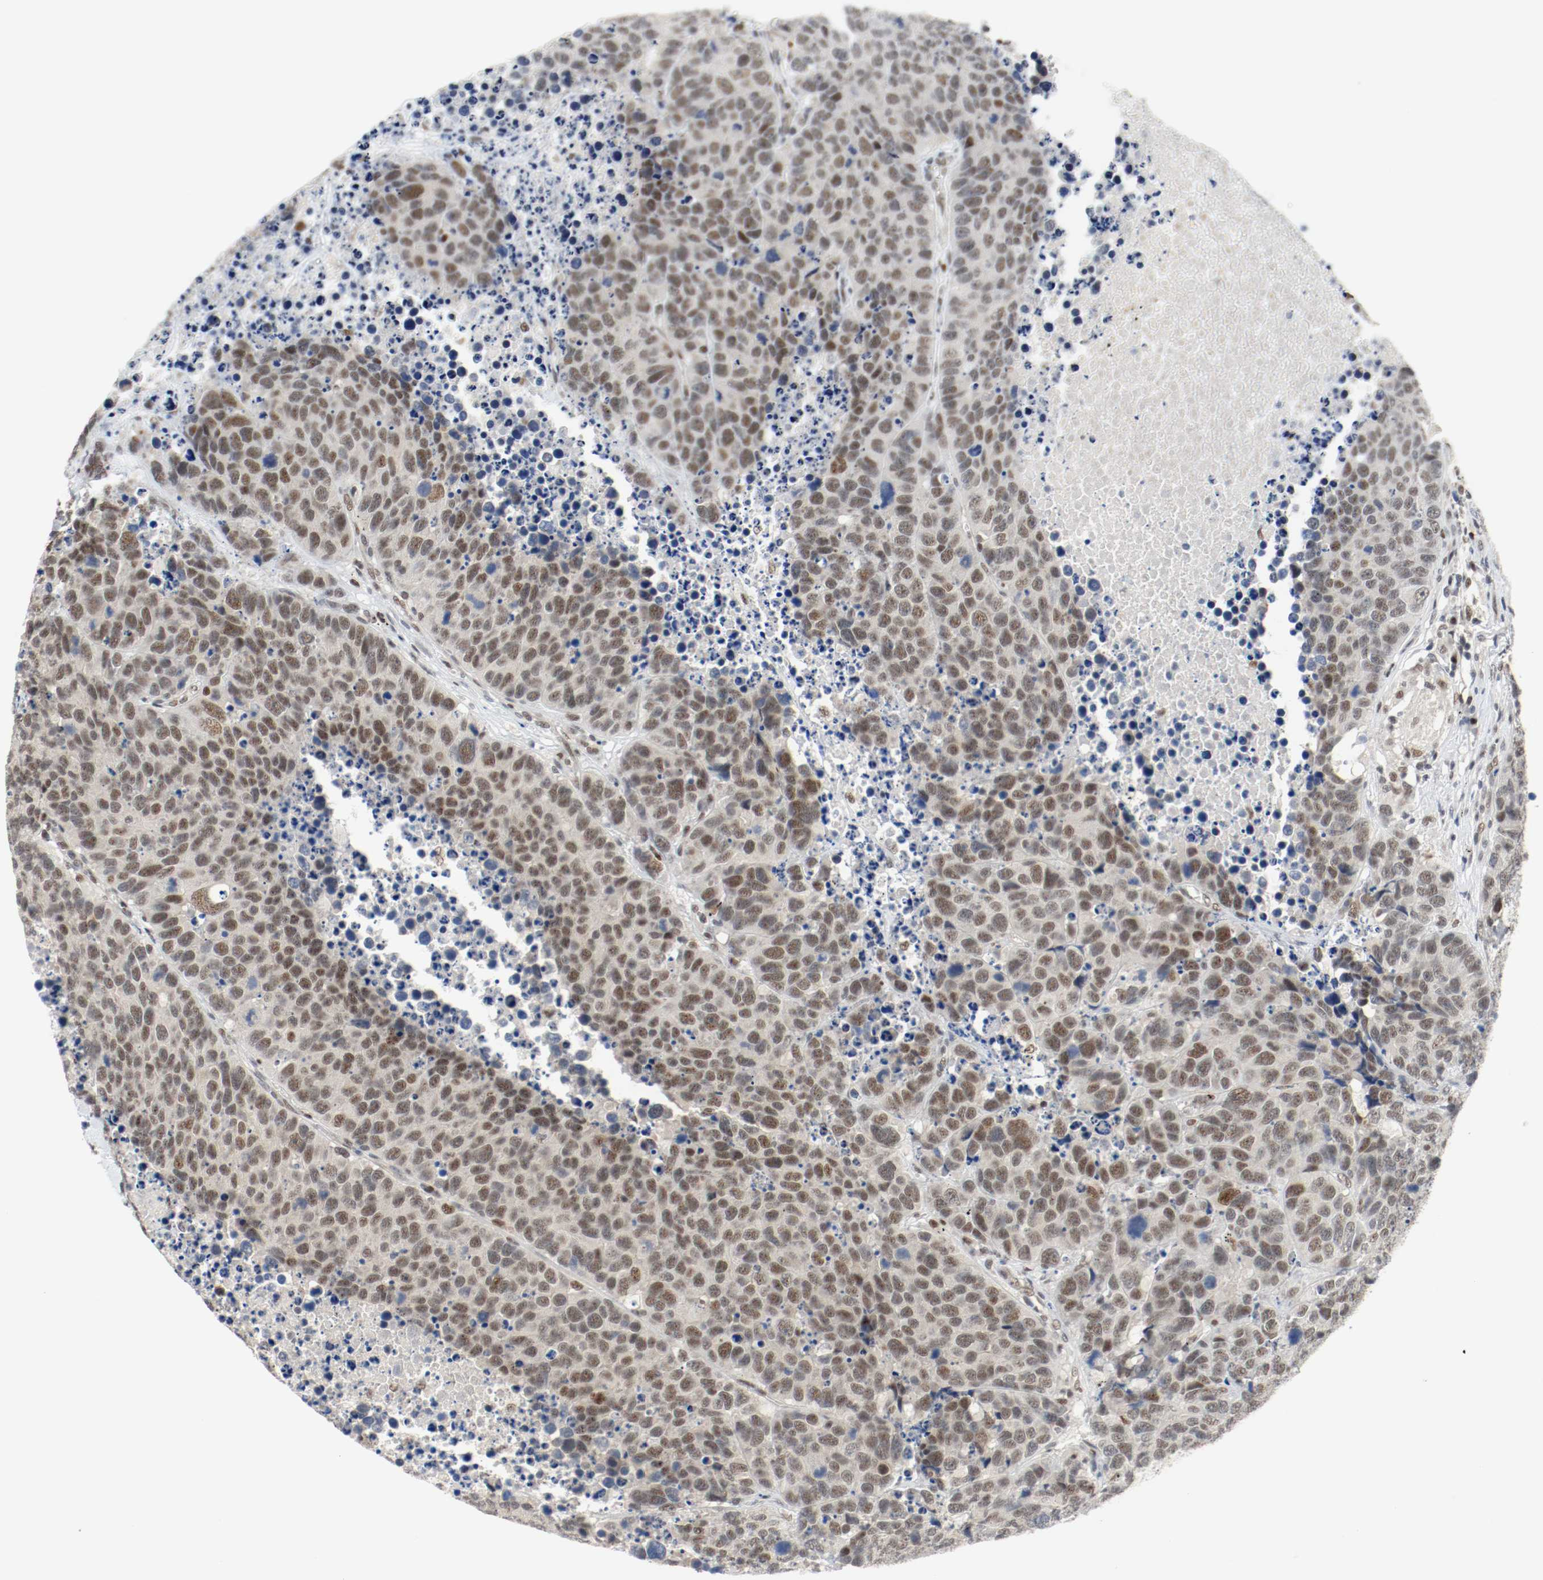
{"staining": {"intensity": "strong", "quantity": ">75%", "location": "nuclear"}, "tissue": "carcinoid", "cell_type": "Tumor cells", "image_type": "cancer", "snomed": [{"axis": "morphology", "description": "Carcinoid, malignant, NOS"}, {"axis": "topography", "description": "Lung"}], "caption": "Carcinoid stained with DAB IHC shows high levels of strong nuclear positivity in approximately >75% of tumor cells. The staining was performed using DAB to visualize the protein expression in brown, while the nuclei were stained in blue with hematoxylin (Magnification: 20x).", "gene": "ASH1L", "patient": {"sex": "male", "age": 60}}